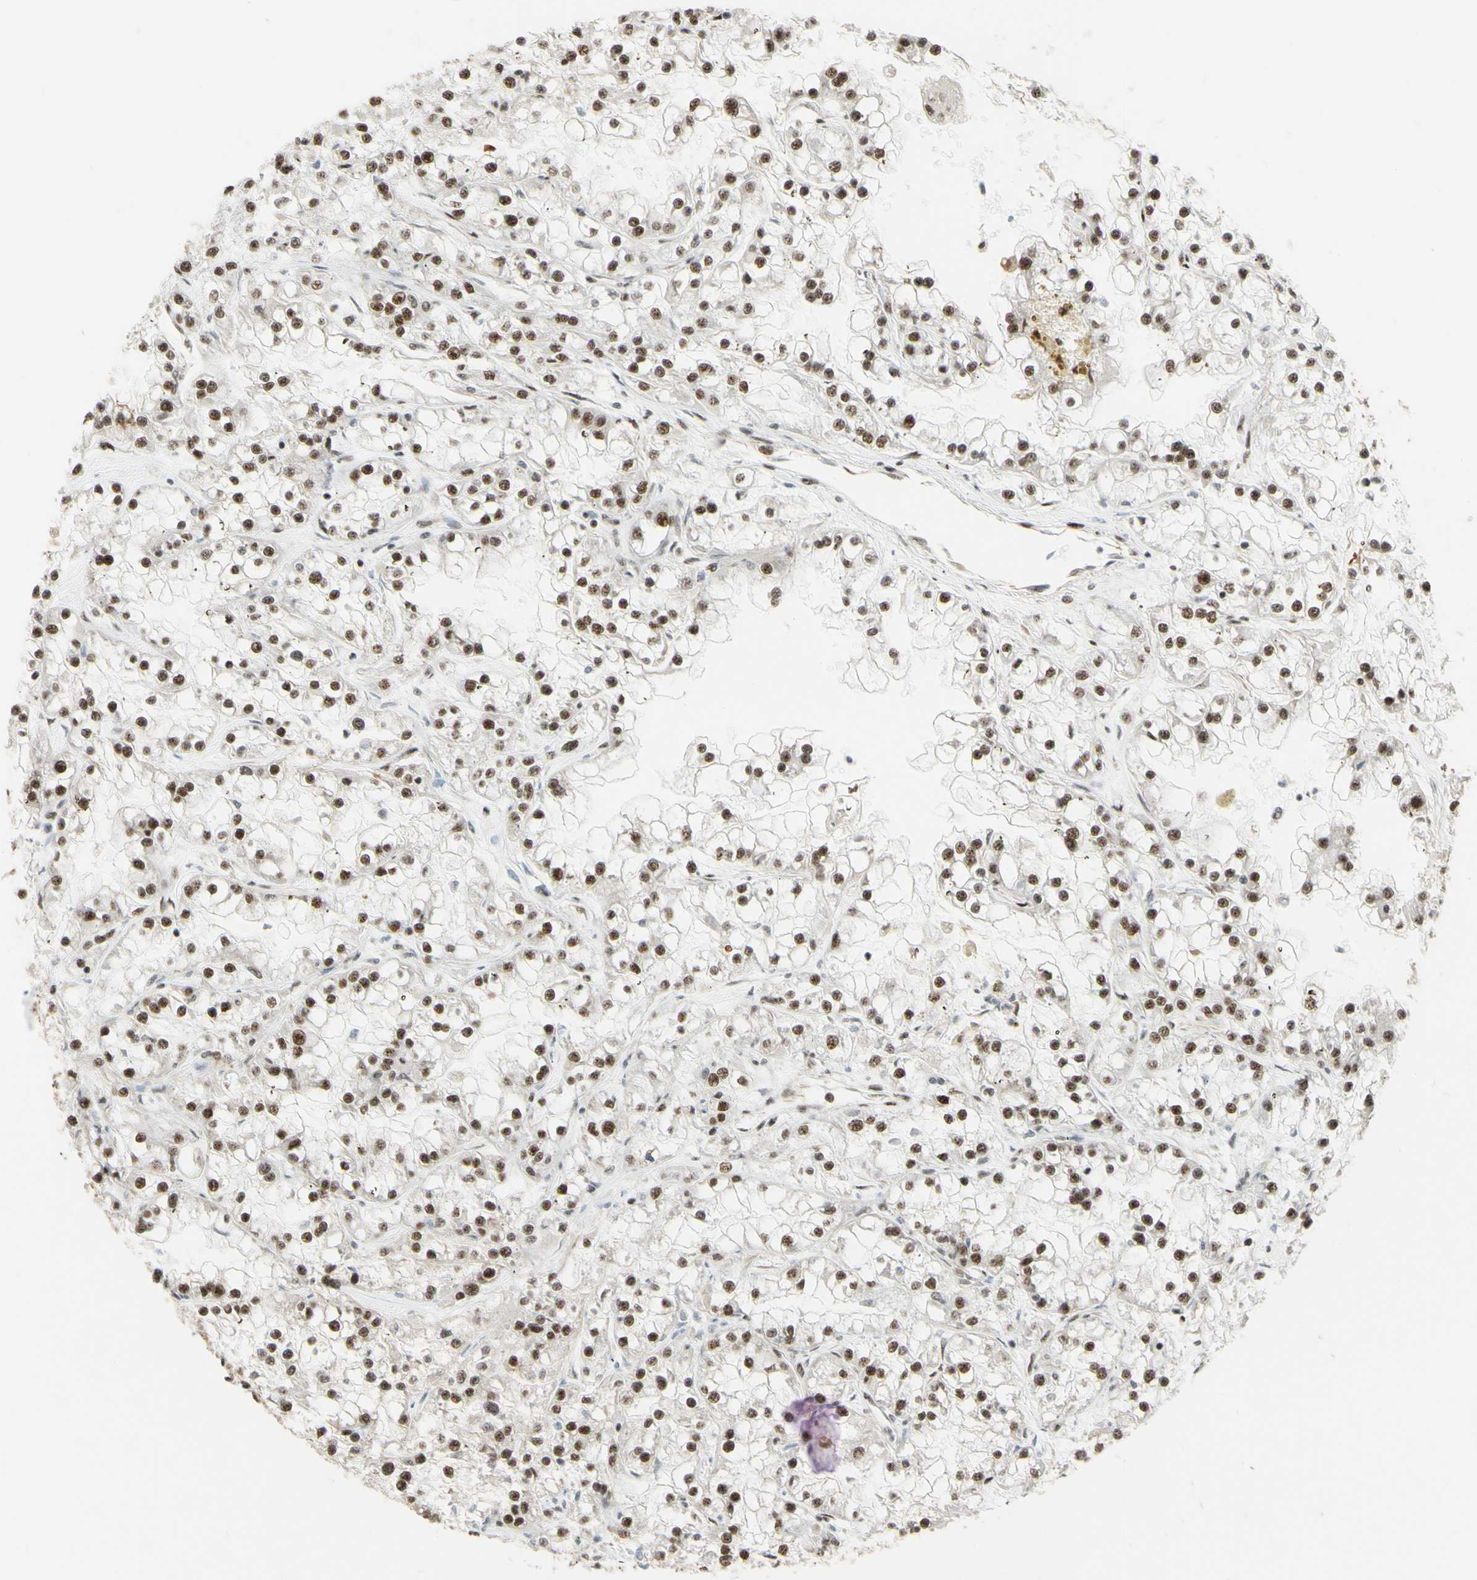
{"staining": {"intensity": "moderate", "quantity": ">75%", "location": "nuclear"}, "tissue": "renal cancer", "cell_type": "Tumor cells", "image_type": "cancer", "snomed": [{"axis": "morphology", "description": "Adenocarcinoma, NOS"}, {"axis": "topography", "description": "Kidney"}], "caption": "Renal cancer stained with a brown dye reveals moderate nuclear positive staining in about >75% of tumor cells.", "gene": "SAP18", "patient": {"sex": "female", "age": 52}}